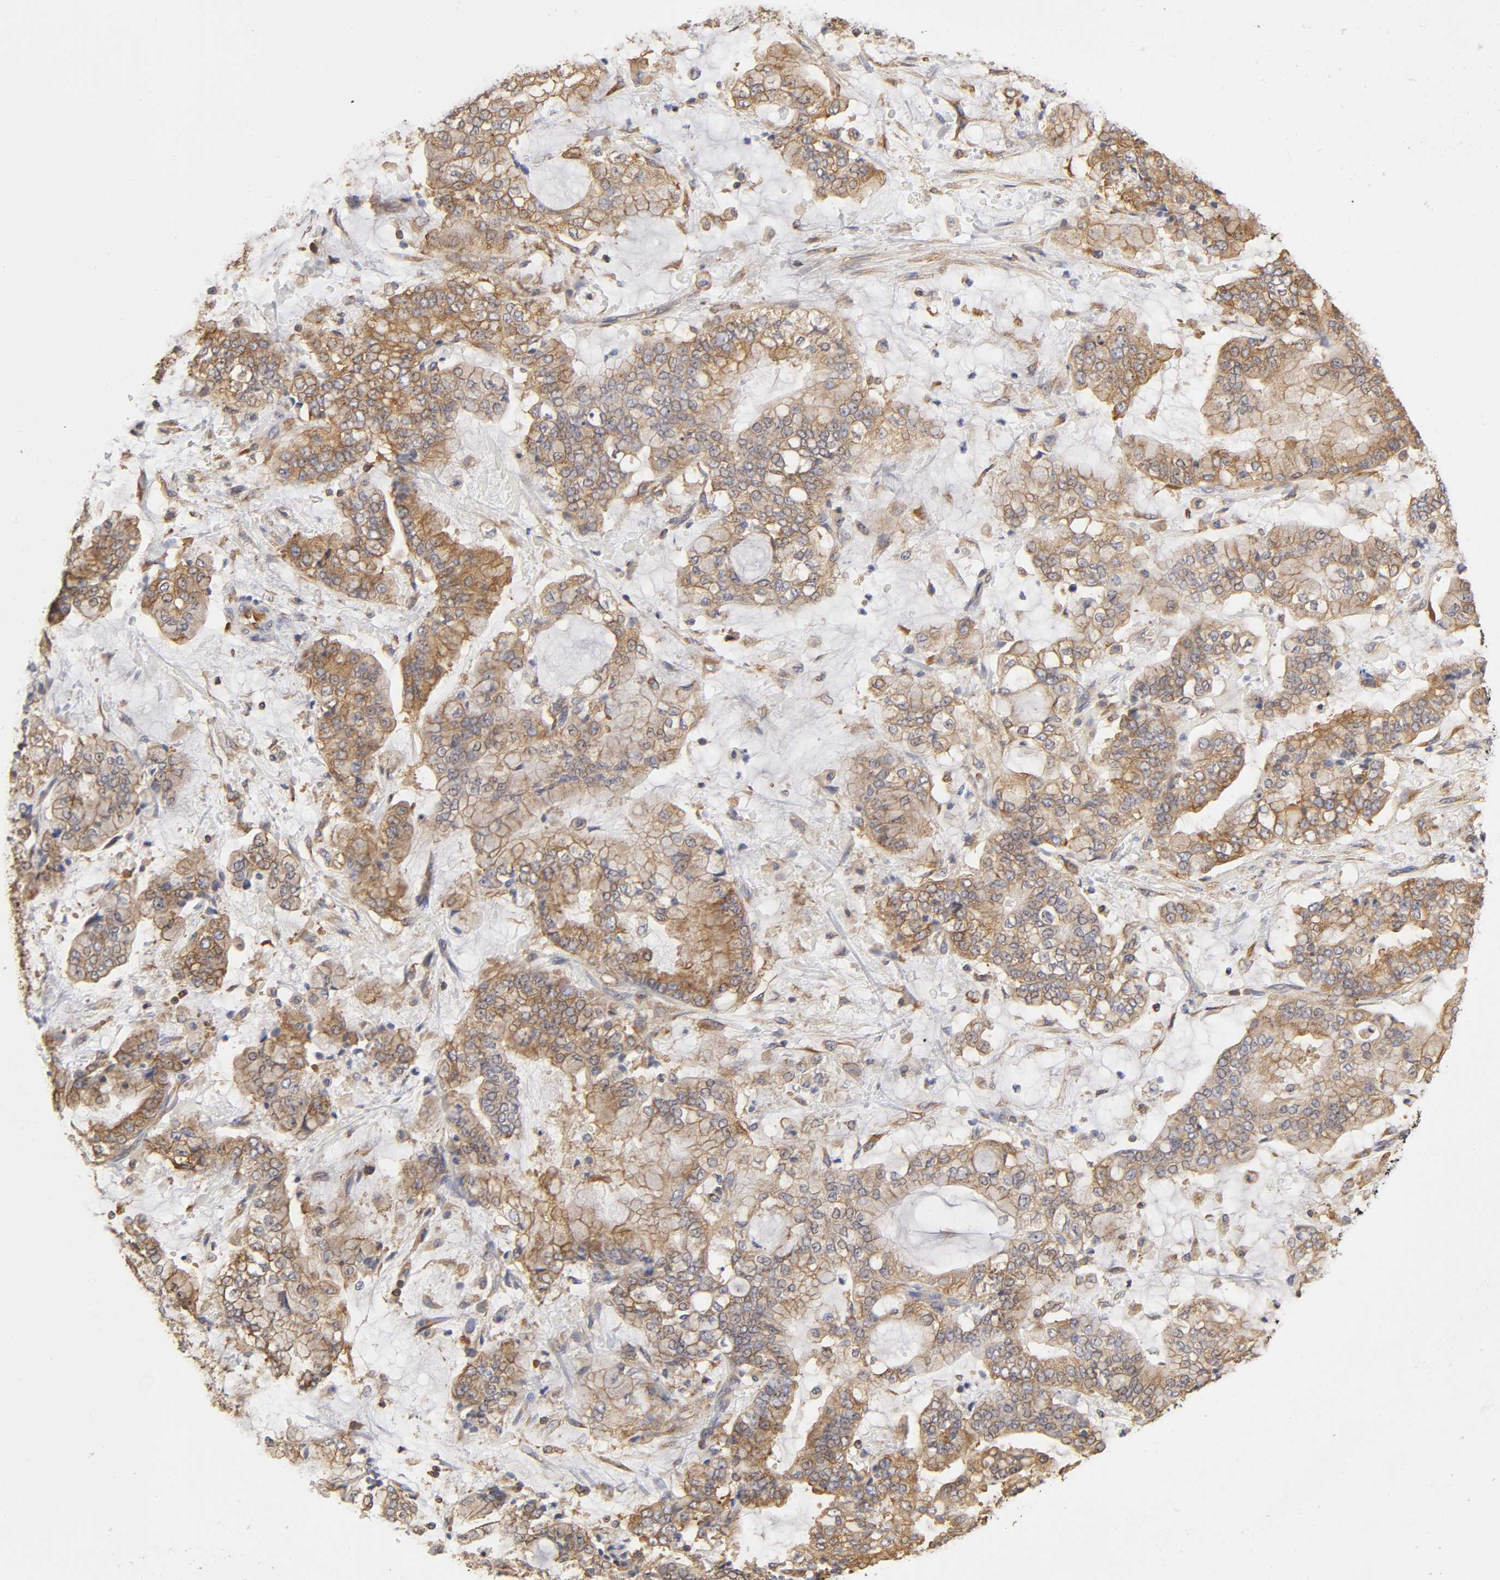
{"staining": {"intensity": "moderate", "quantity": ">75%", "location": "cytoplasmic/membranous"}, "tissue": "stomach cancer", "cell_type": "Tumor cells", "image_type": "cancer", "snomed": [{"axis": "morphology", "description": "Normal tissue, NOS"}, {"axis": "morphology", "description": "Adenocarcinoma, NOS"}, {"axis": "topography", "description": "Stomach, upper"}, {"axis": "topography", "description": "Stomach"}], "caption": "There is medium levels of moderate cytoplasmic/membranous expression in tumor cells of stomach cancer, as demonstrated by immunohistochemical staining (brown color).", "gene": "RPL14", "patient": {"sex": "male", "age": 76}}